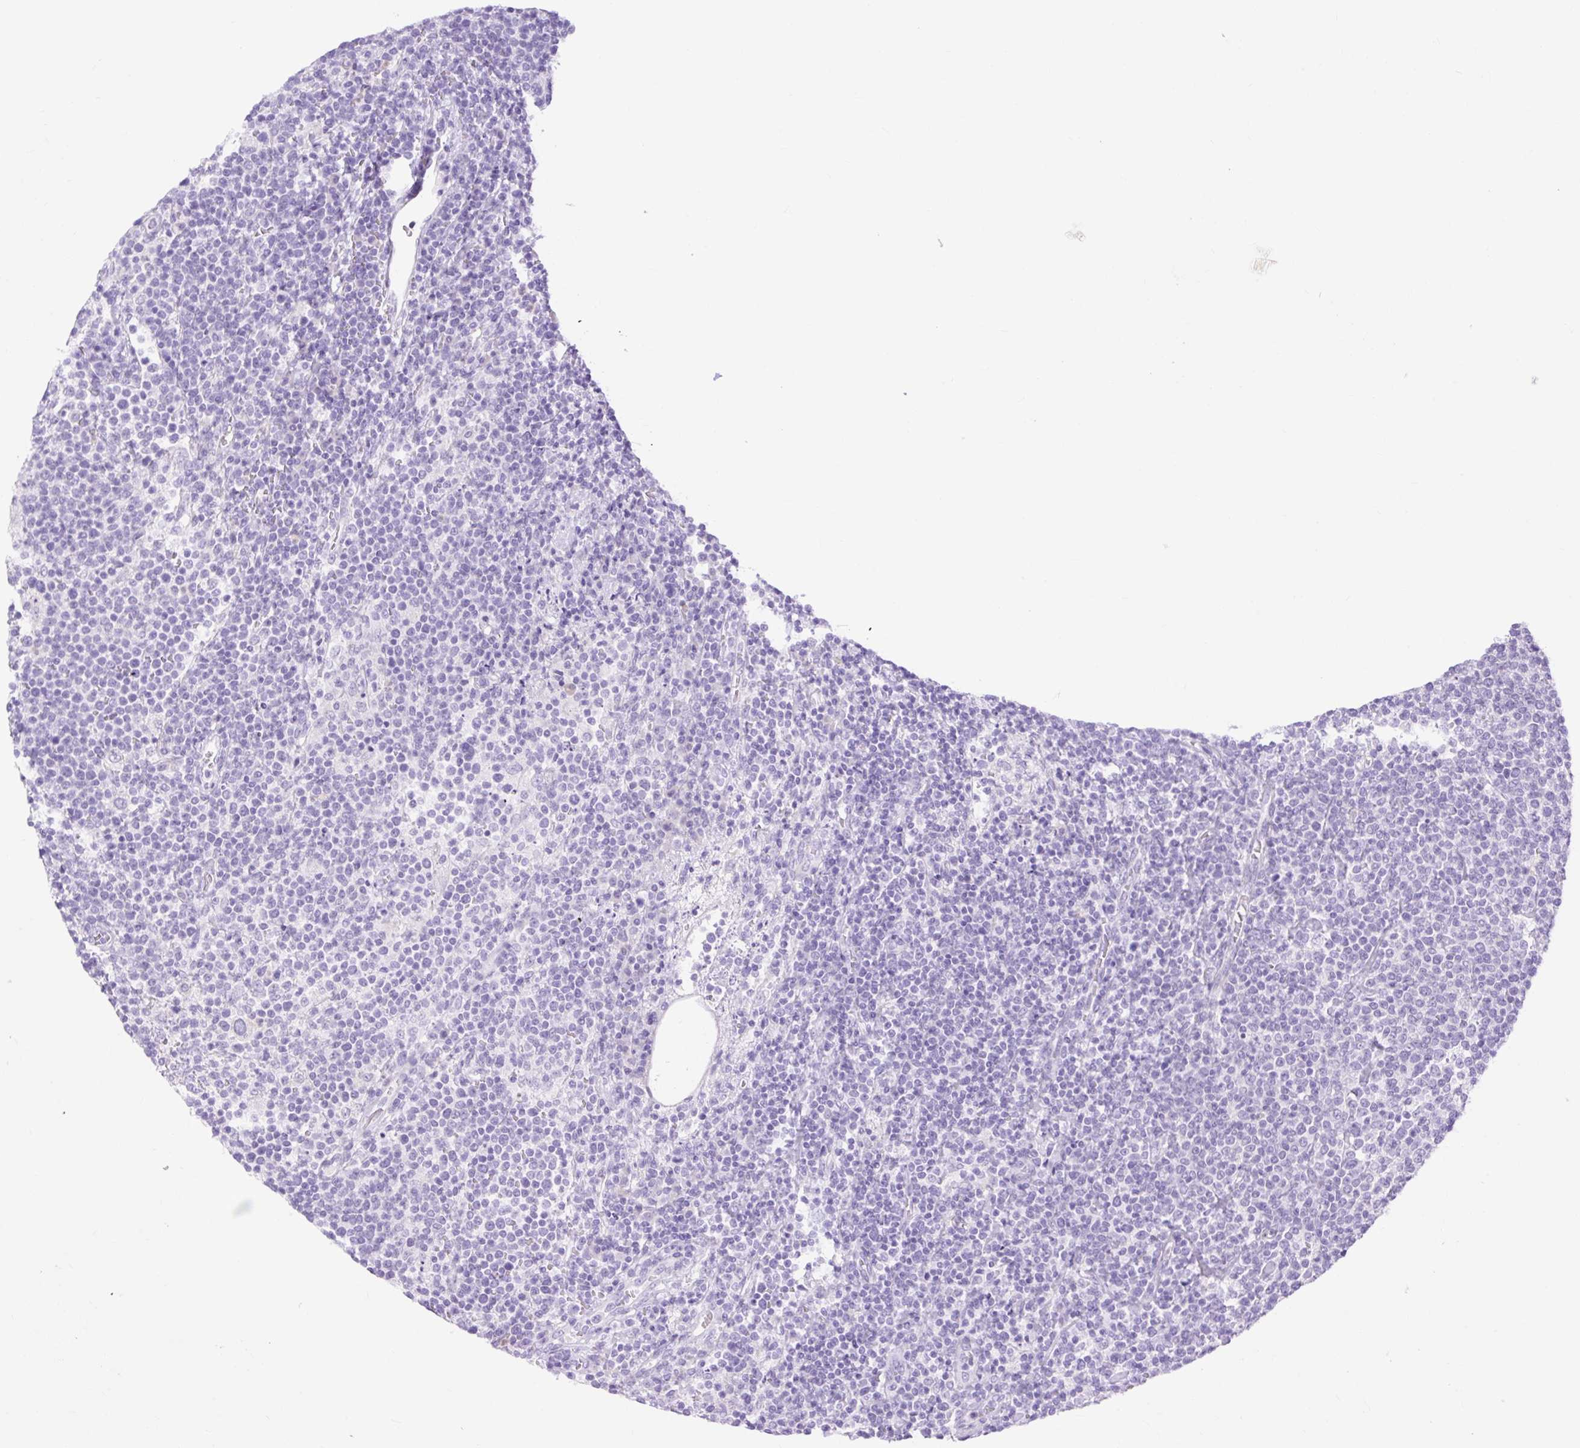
{"staining": {"intensity": "negative", "quantity": "none", "location": "none"}, "tissue": "lymphoma", "cell_type": "Tumor cells", "image_type": "cancer", "snomed": [{"axis": "morphology", "description": "Malignant lymphoma, non-Hodgkin's type, High grade"}, {"axis": "topography", "description": "Lymph node"}], "caption": "Immunohistochemistry (IHC) histopathology image of lymphoma stained for a protein (brown), which demonstrates no staining in tumor cells.", "gene": "SLC25A40", "patient": {"sex": "male", "age": 61}}